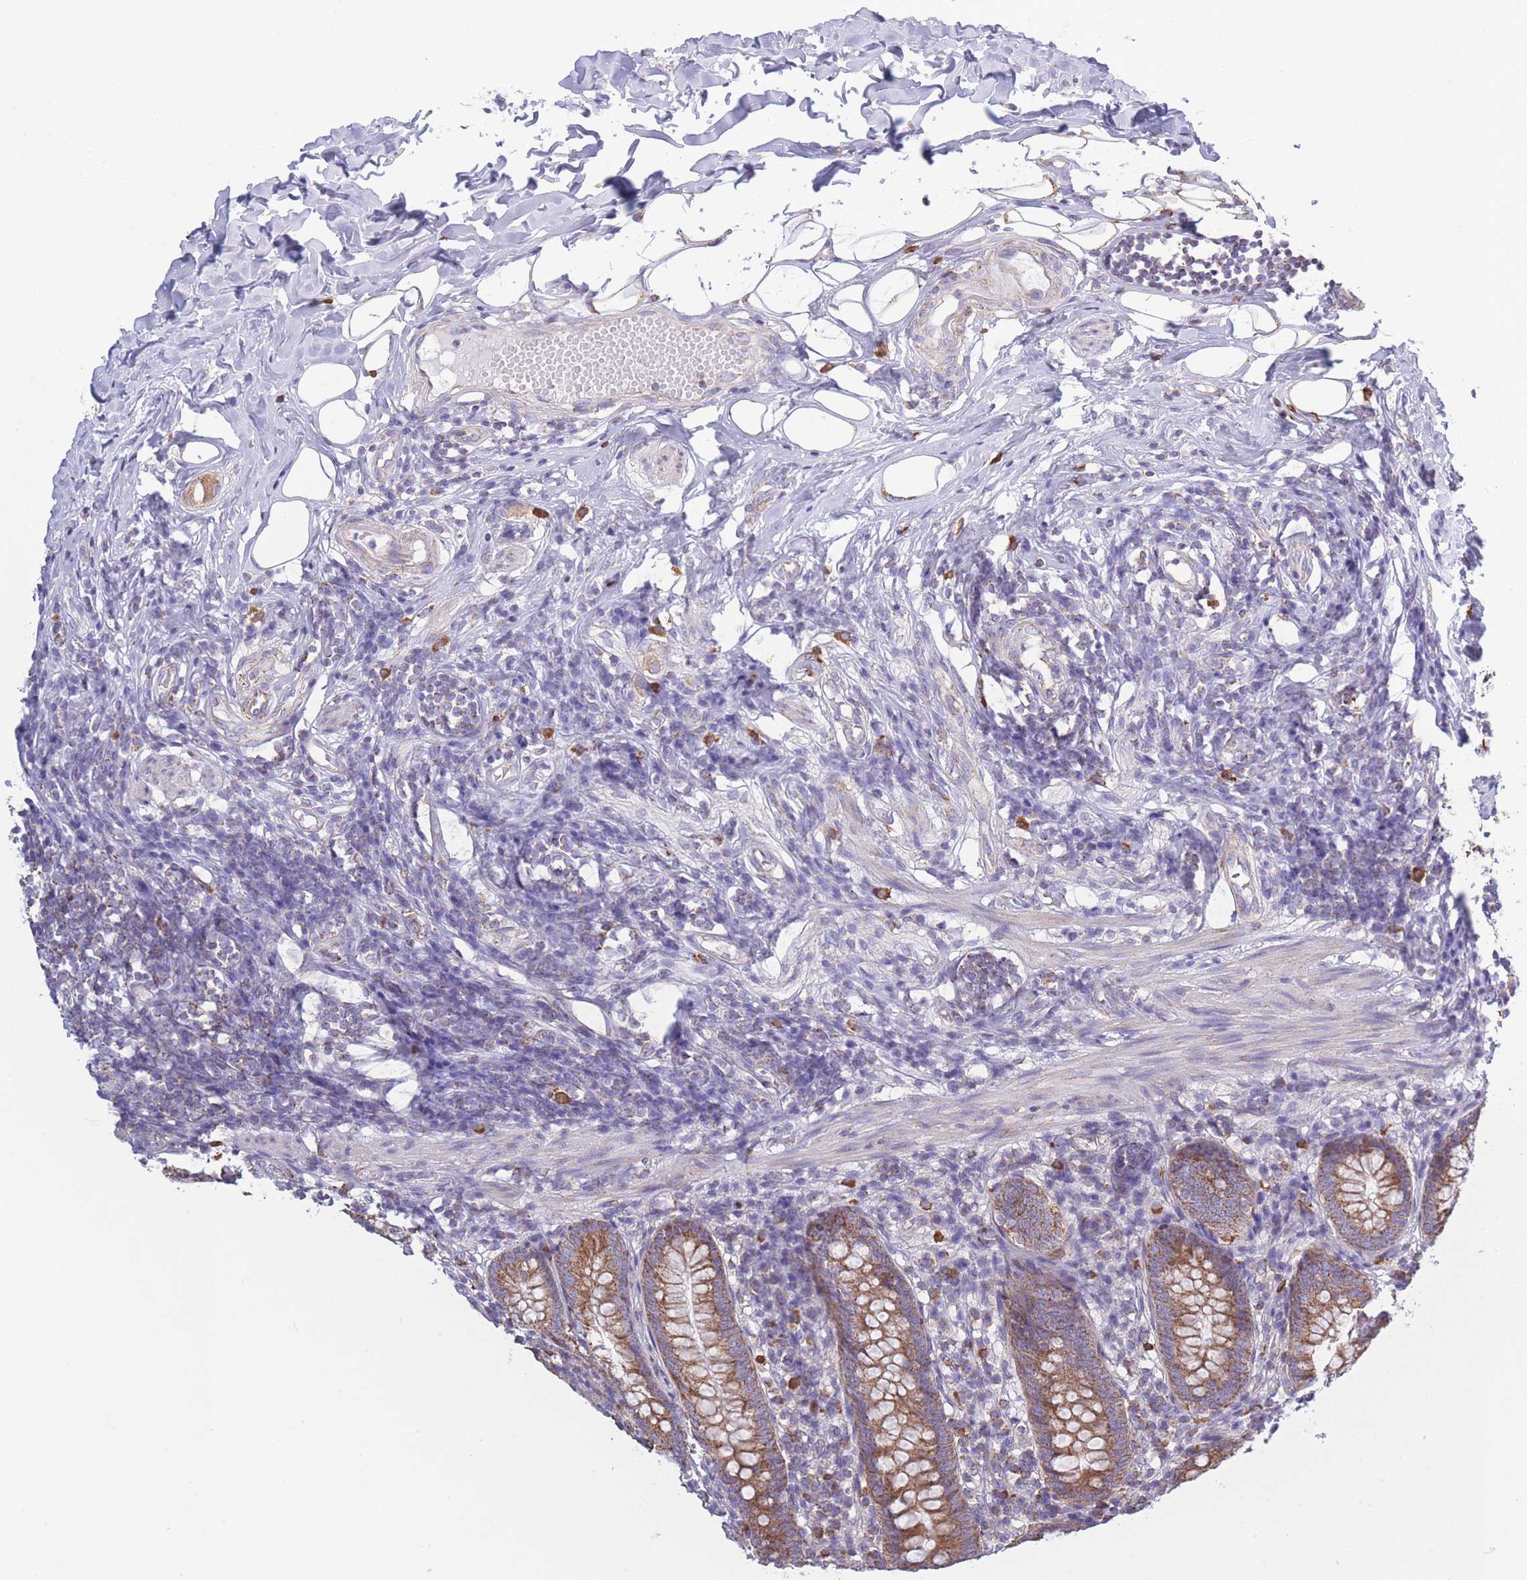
{"staining": {"intensity": "moderate", "quantity": "25%-75%", "location": "cytoplasmic/membranous"}, "tissue": "appendix", "cell_type": "Glandular cells", "image_type": "normal", "snomed": [{"axis": "morphology", "description": "Normal tissue, NOS"}, {"axis": "topography", "description": "Appendix"}], "caption": "A micrograph of human appendix stained for a protein reveals moderate cytoplasmic/membranous brown staining in glandular cells. (brown staining indicates protein expression, while blue staining denotes nuclei).", "gene": "PDHA1", "patient": {"sex": "female", "age": 62}}